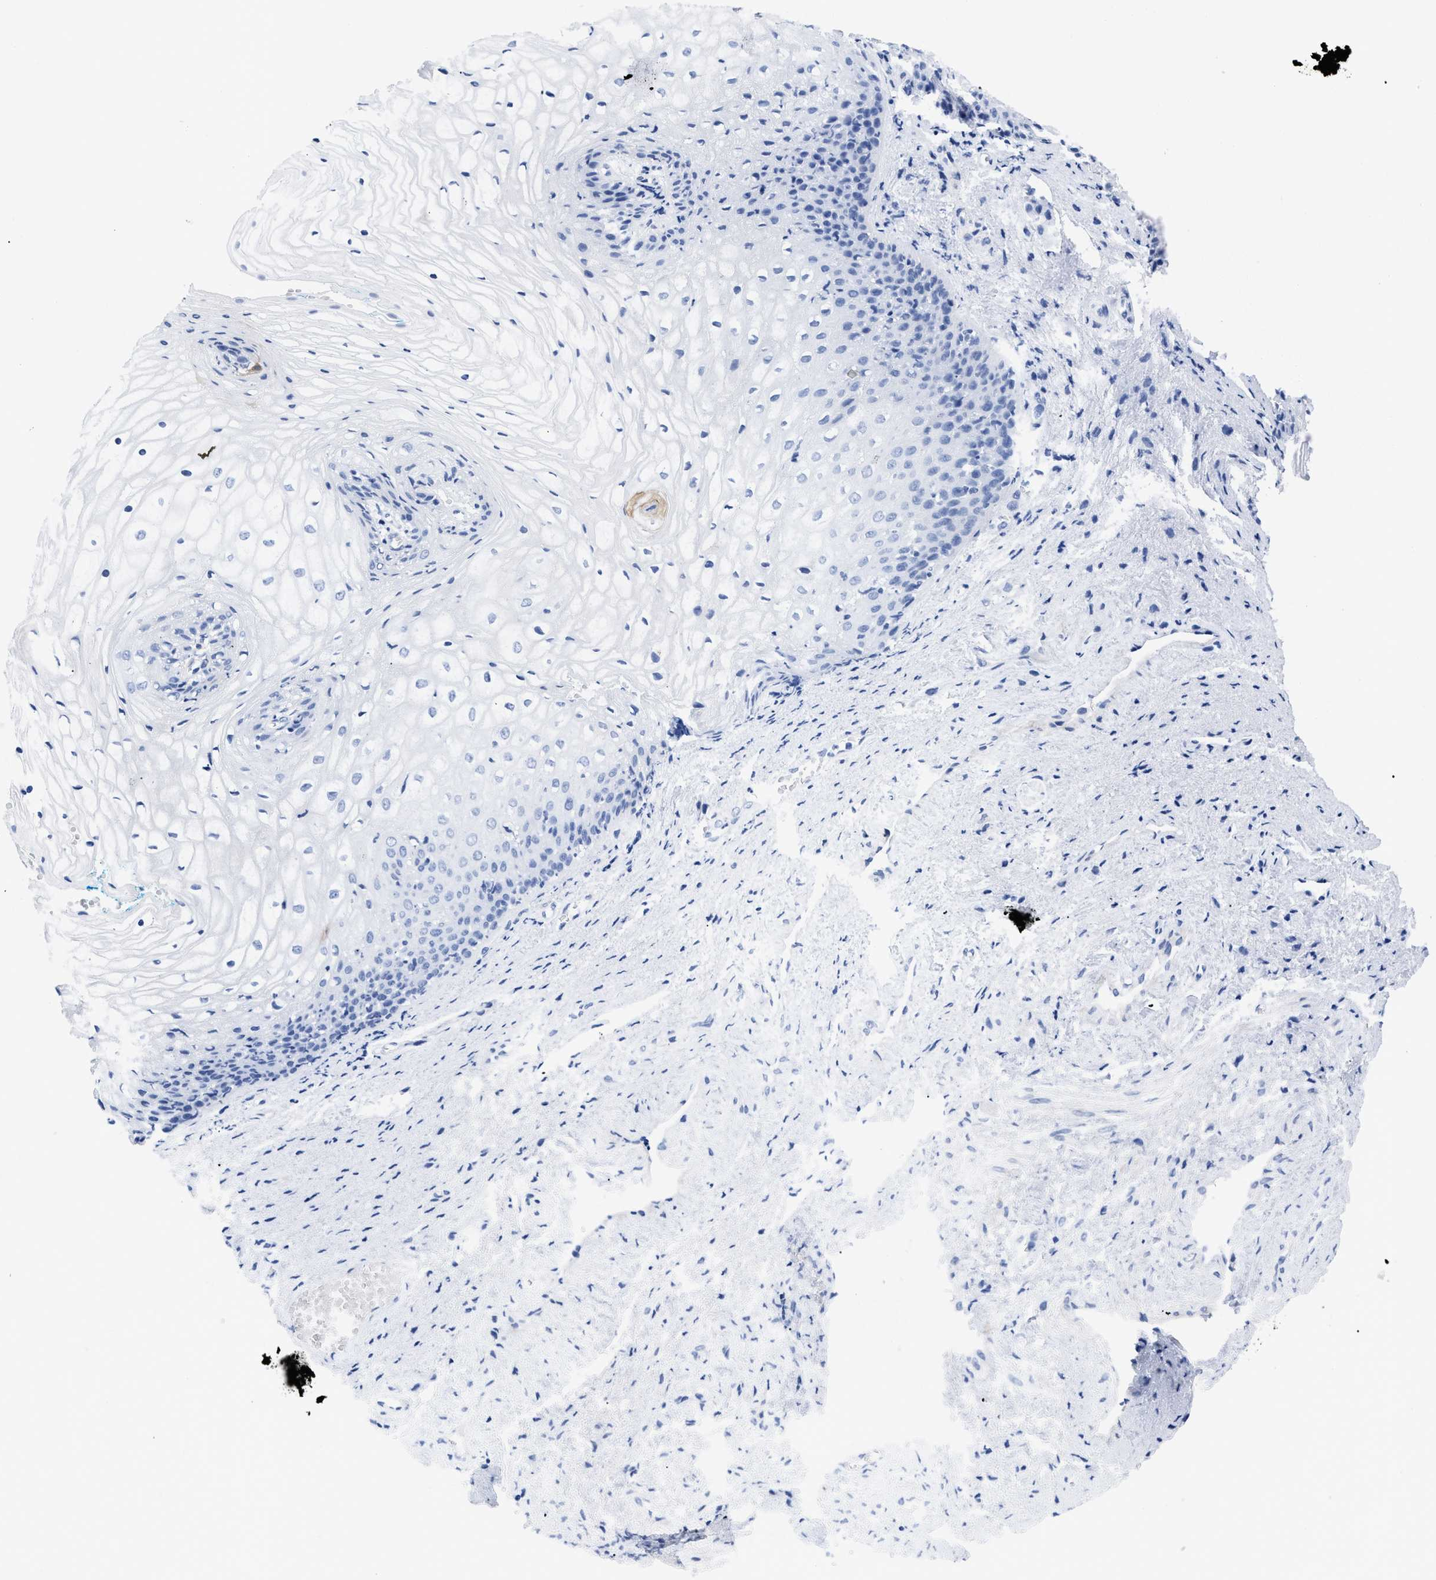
{"staining": {"intensity": "negative", "quantity": "none", "location": "none"}, "tissue": "vagina", "cell_type": "Squamous epithelial cells", "image_type": "normal", "snomed": [{"axis": "morphology", "description": "Normal tissue, NOS"}, {"axis": "topography", "description": "Vagina"}], "caption": "The histopathology image exhibits no staining of squamous epithelial cells in normal vagina.", "gene": "DUSP26", "patient": {"sex": "female", "age": 34}}